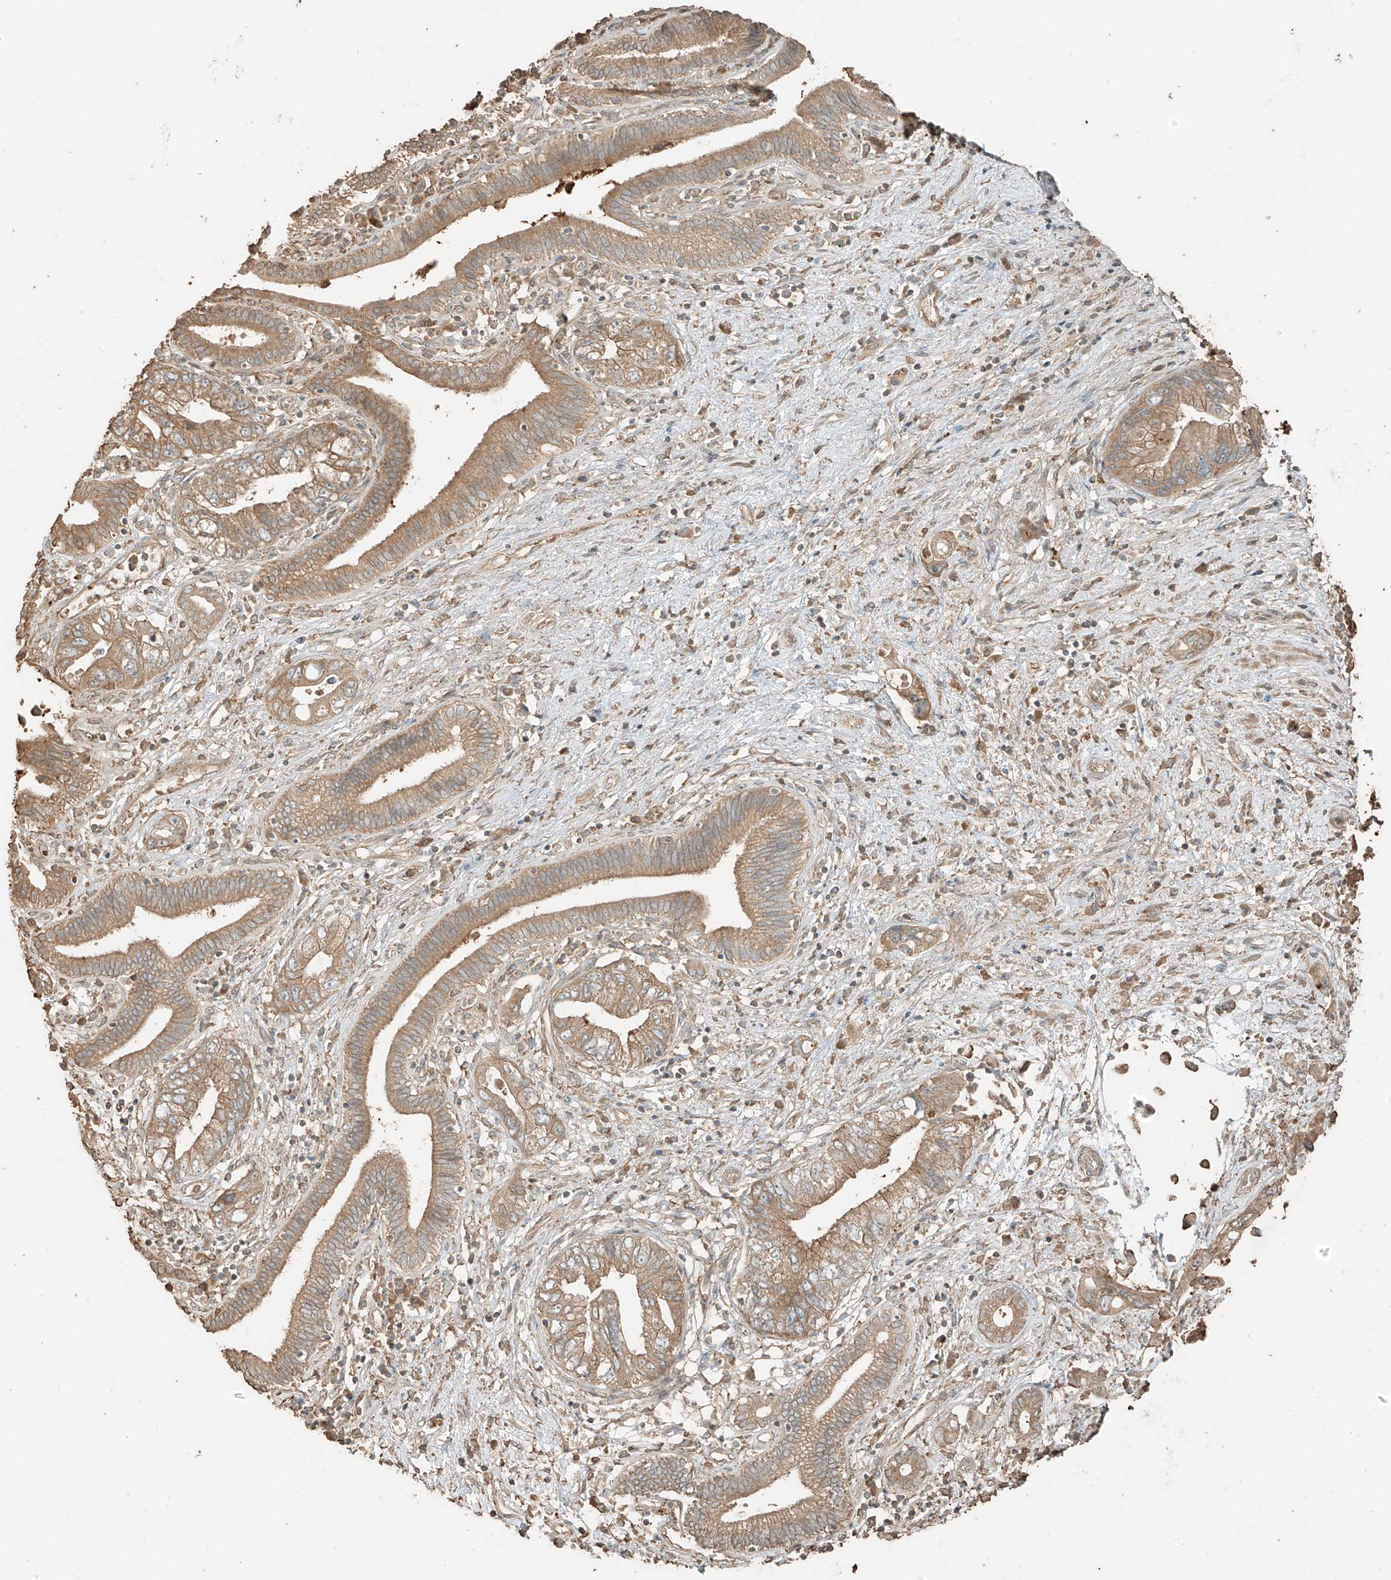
{"staining": {"intensity": "moderate", "quantity": ">75%", "location": "cytoplasmic/membranous"}, "tissue": "pancreatic cancer", "cell_type": "Tumor cells", "image_type": "cancer", "snomed": [{"axis": "morphology", "description": "Adenocarcinoma, NOS"}, {"axis": "topography", "description": "Pancreas"}], "caption": "Immunohistochemistry of human adenocarcinoma (pancreatic) demonstrates medium levels of moderate cytoplasmic/membranous expression in about >75% of tumor cells.", "gene": "RFTN2", "patient": {"sex": "female", "age": 73}}